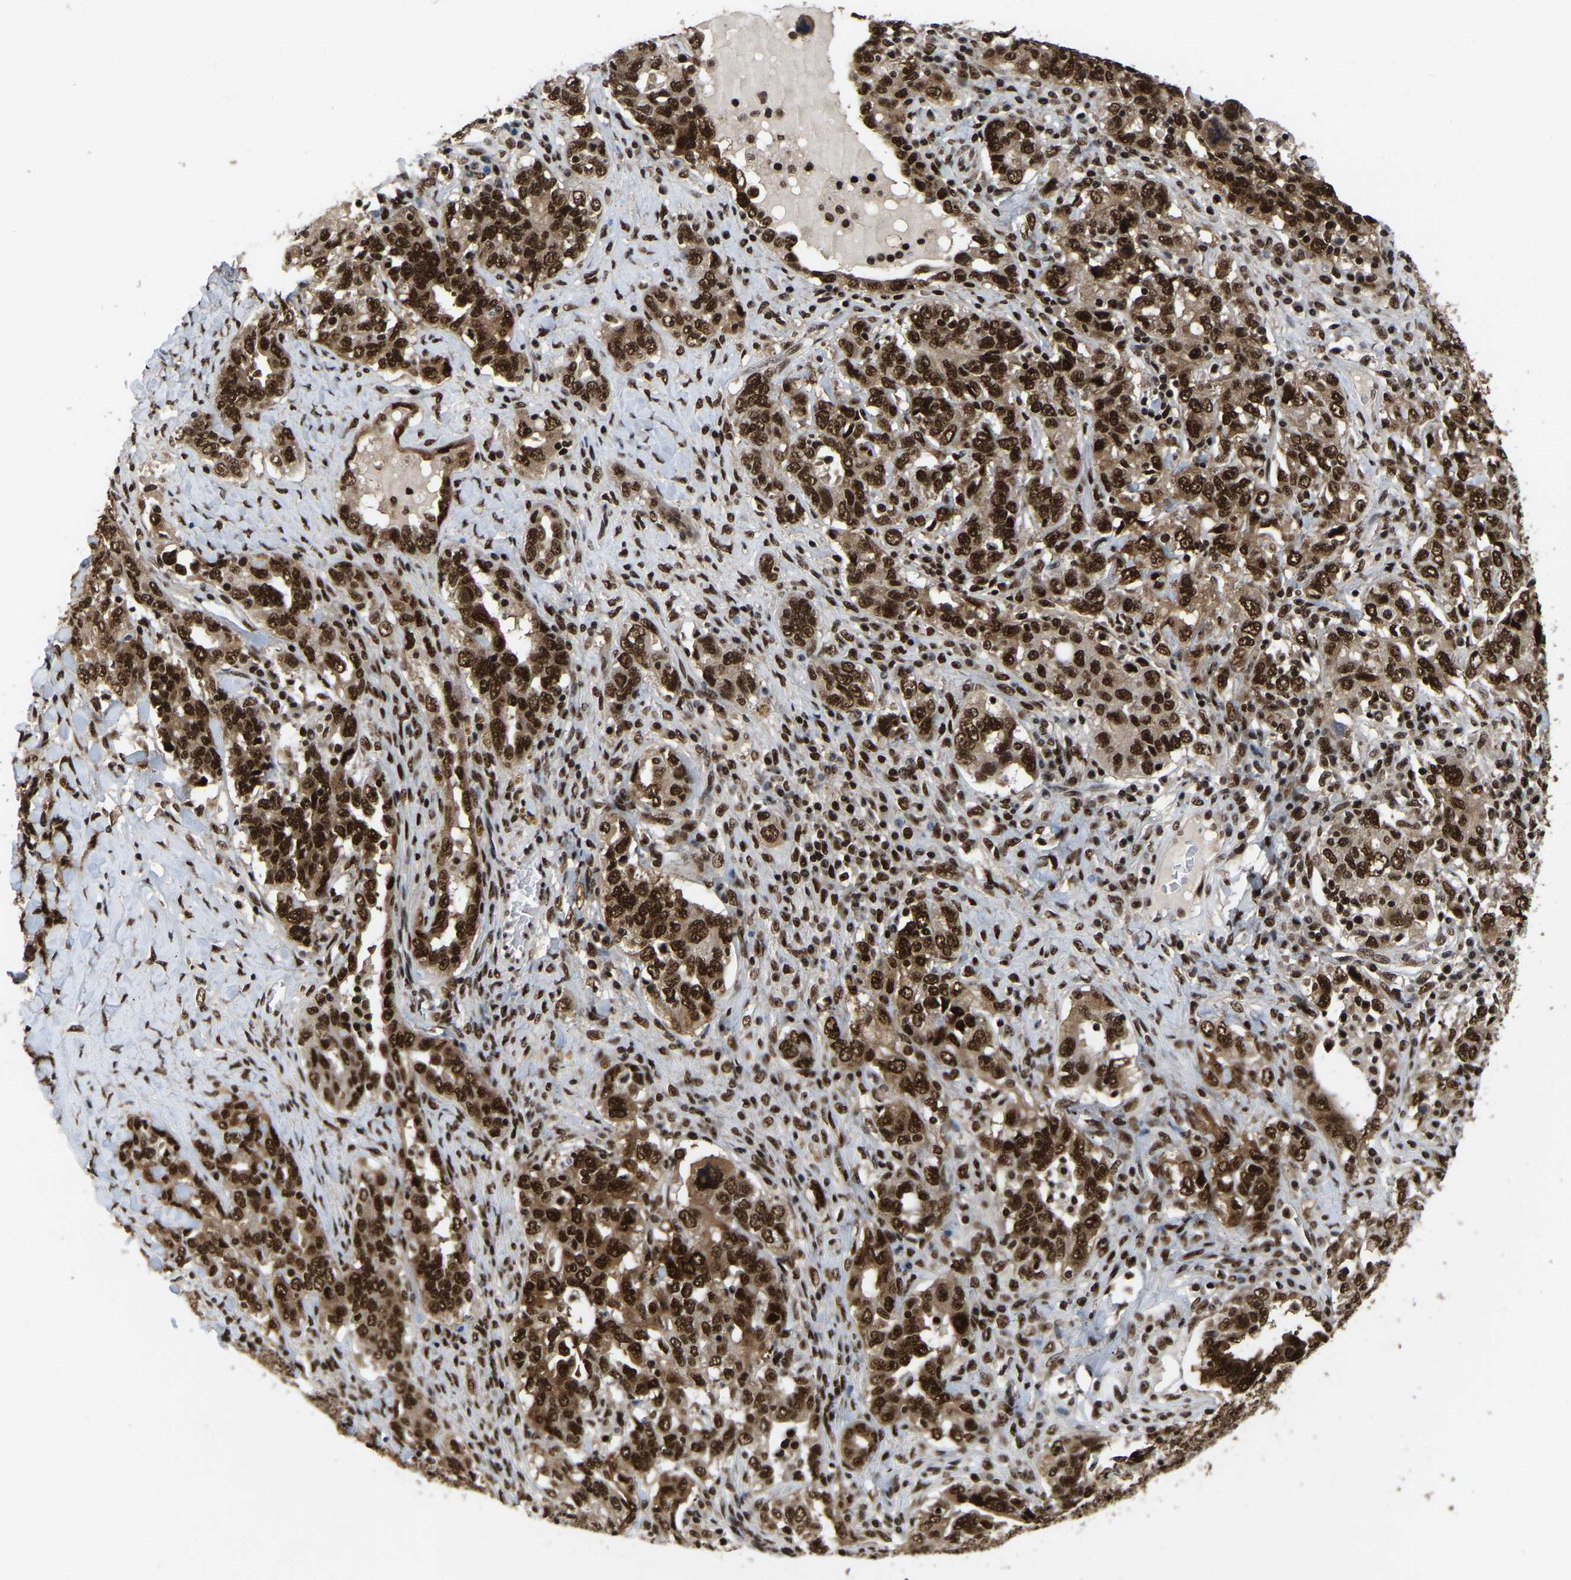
{"staining": {"intensity": "strong", "quantity": ">75%", "location": "cytoplasmic/membranous,nuclear"}, "tissue": "ovarian cancer", "cell_type": "Tumor cells", "image_type": "cancer", "snomed": [{"axis": "morphology", "description": "Carcinoma, endometroid"}, {"axis": "topography", "description": "Ovary"}], "caption": "Strong cytoplasmic/membranous and nuclear protein positivity is present in about >75% of tumor cells in ovarian cancer.", "gene": "TBL1XR1", "patient": {"sex": "female", "age": 62}}